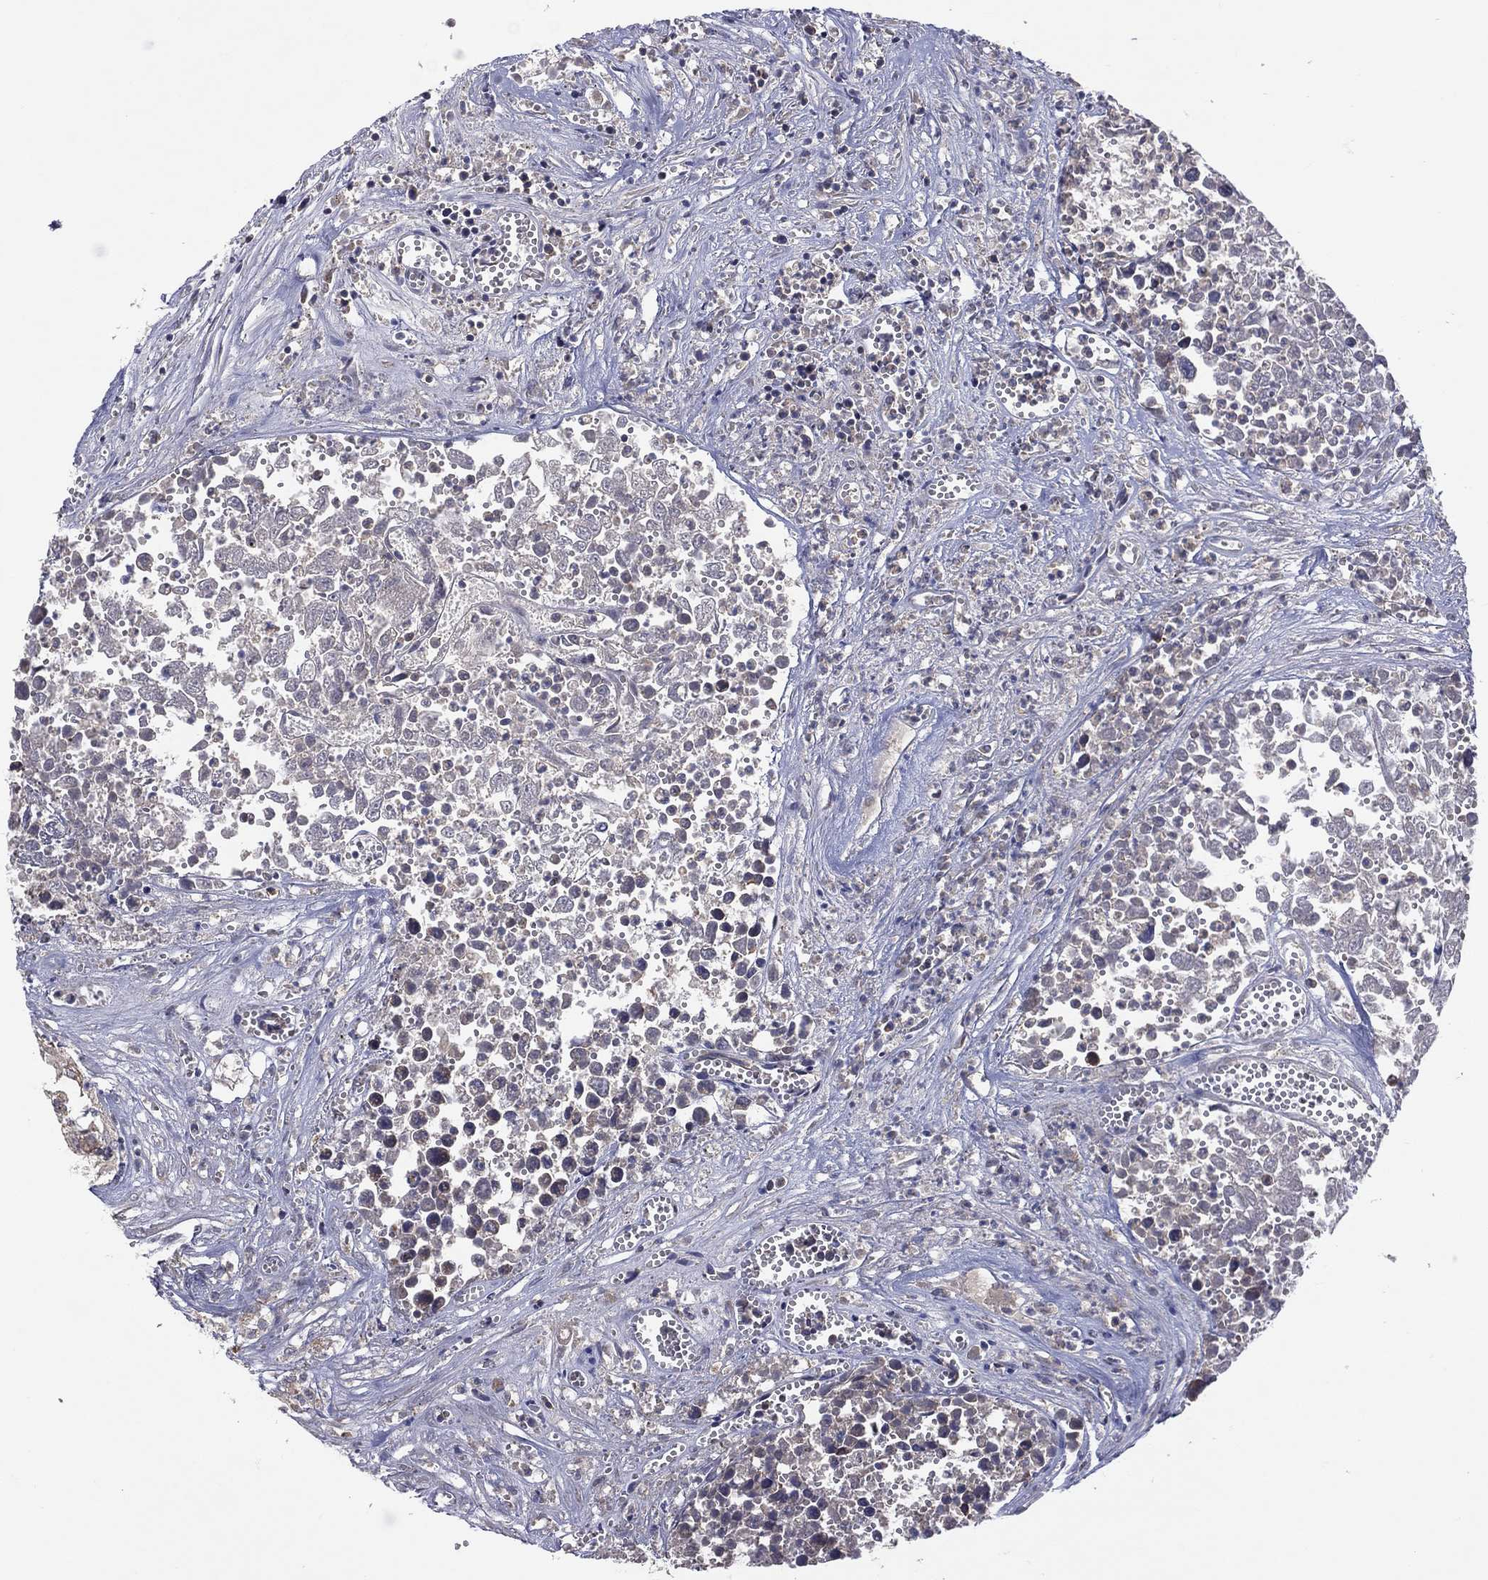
{"staining": {"intensity": "negative", "quantity": "none", "location": "none"}, "tissue": "testis cancer", "cell_type": "Tumor cells", "image_type": "cancer", "snomed": [{"axis": "morphology", "description": "Seminoma, NOS"}, {"axis": "morphology", "description": "Carcinoma, Embryonal, NOS"}, {"axis": "topography", "description": "Testis"}], "caption": "IHC photomicrograph of testis cancer (seminoma) stained for a protein (brown), which exhibits no expression in tumor cells. (IHC, brightfield microscopy, high magnification).", "gene": "STARD3", "patient": {"sex": "male", "age": 22}}